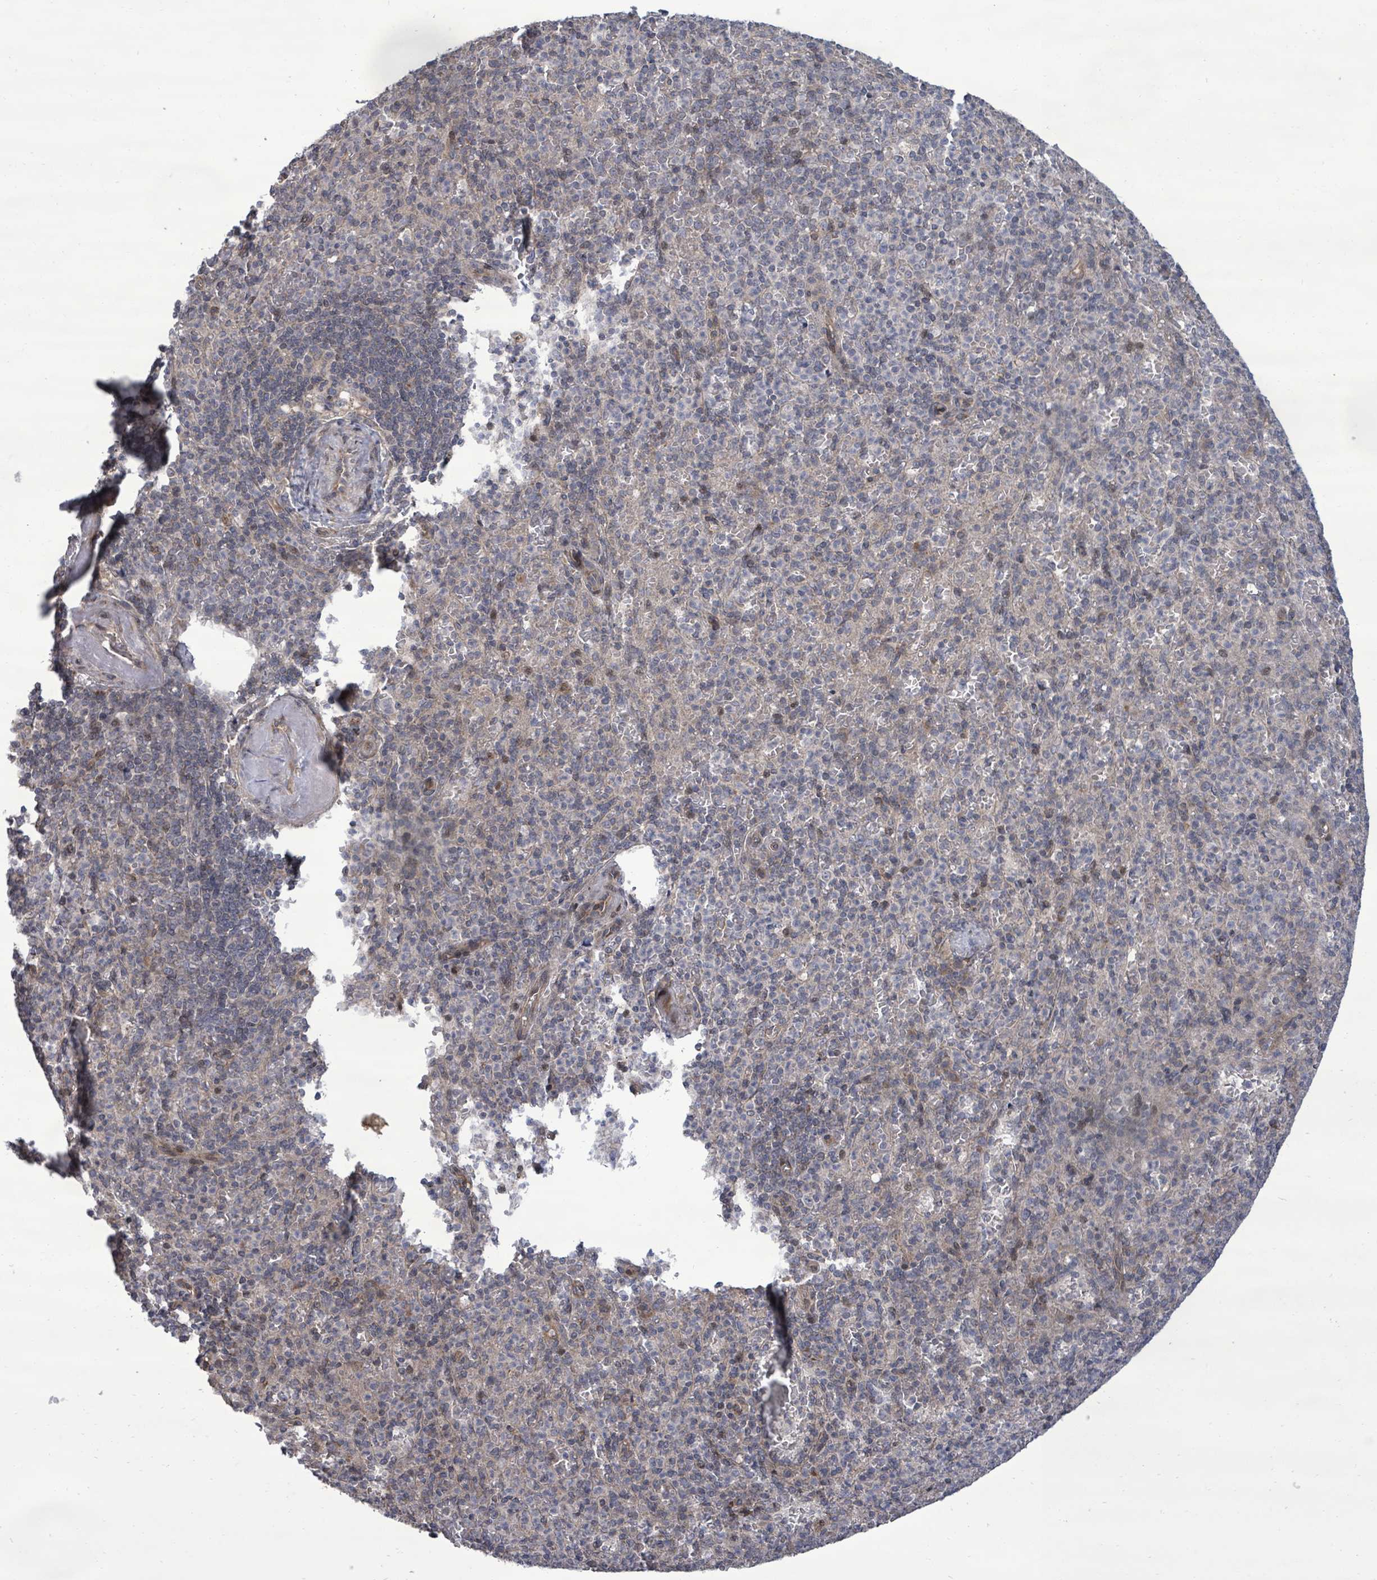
{"staining": {"intensity": "negative", "quantity": "none", "location": "none"}, "tissue": "spleen", "cell_type": "Cells in red pulp", "image_type": "normal", "snomed": [{"axis": "morphology", "description": "Normal tissue, NOS"}, {"axis": "topography", "description": "Spleen"}], "caption": "This is a image of immunohistochemistry staining of benign spleen, which shows no expression in cells in red pulp.", "gene": "KRTAP27", "patient": {"sex": "female", "age": 74}}